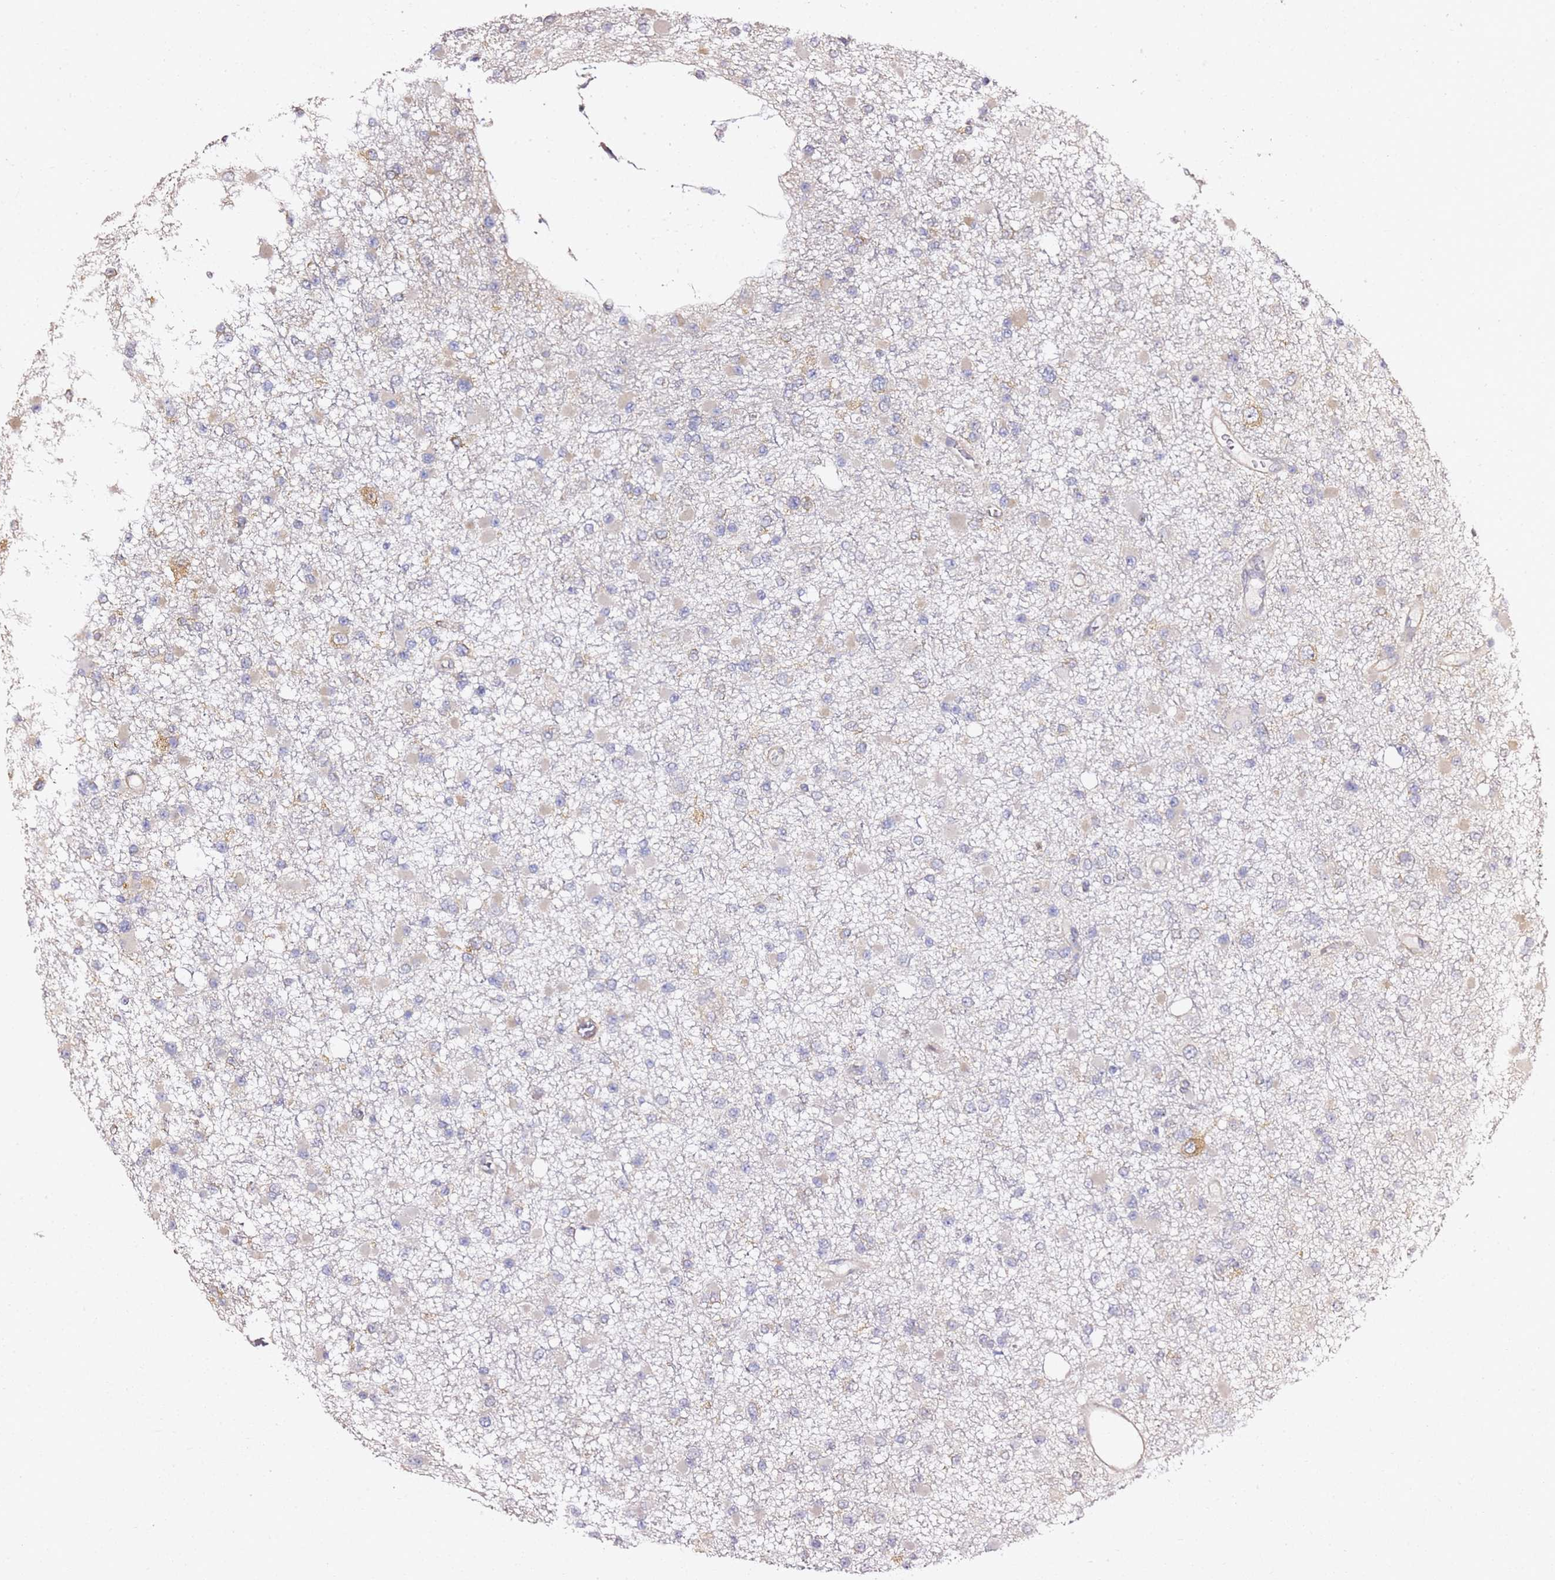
{"staining": {"intensity": "negative", "quantity": "none", "location": "none"}, "tissue": "glioma", "cell_type": "Tumor cells", "image_type": "cancer", "snomed": [{"axis": "morphology", "description": "Glioma, malignant, Low grade"}, {"axis": "topography", "description": "Brain"}], "caption": "Human glioma stained for a protein using immunohistochemistry (IHC) displays no staining in tumor cells.", "gene": "TPST1", "patient": {"sex": "female", "age": 22}}